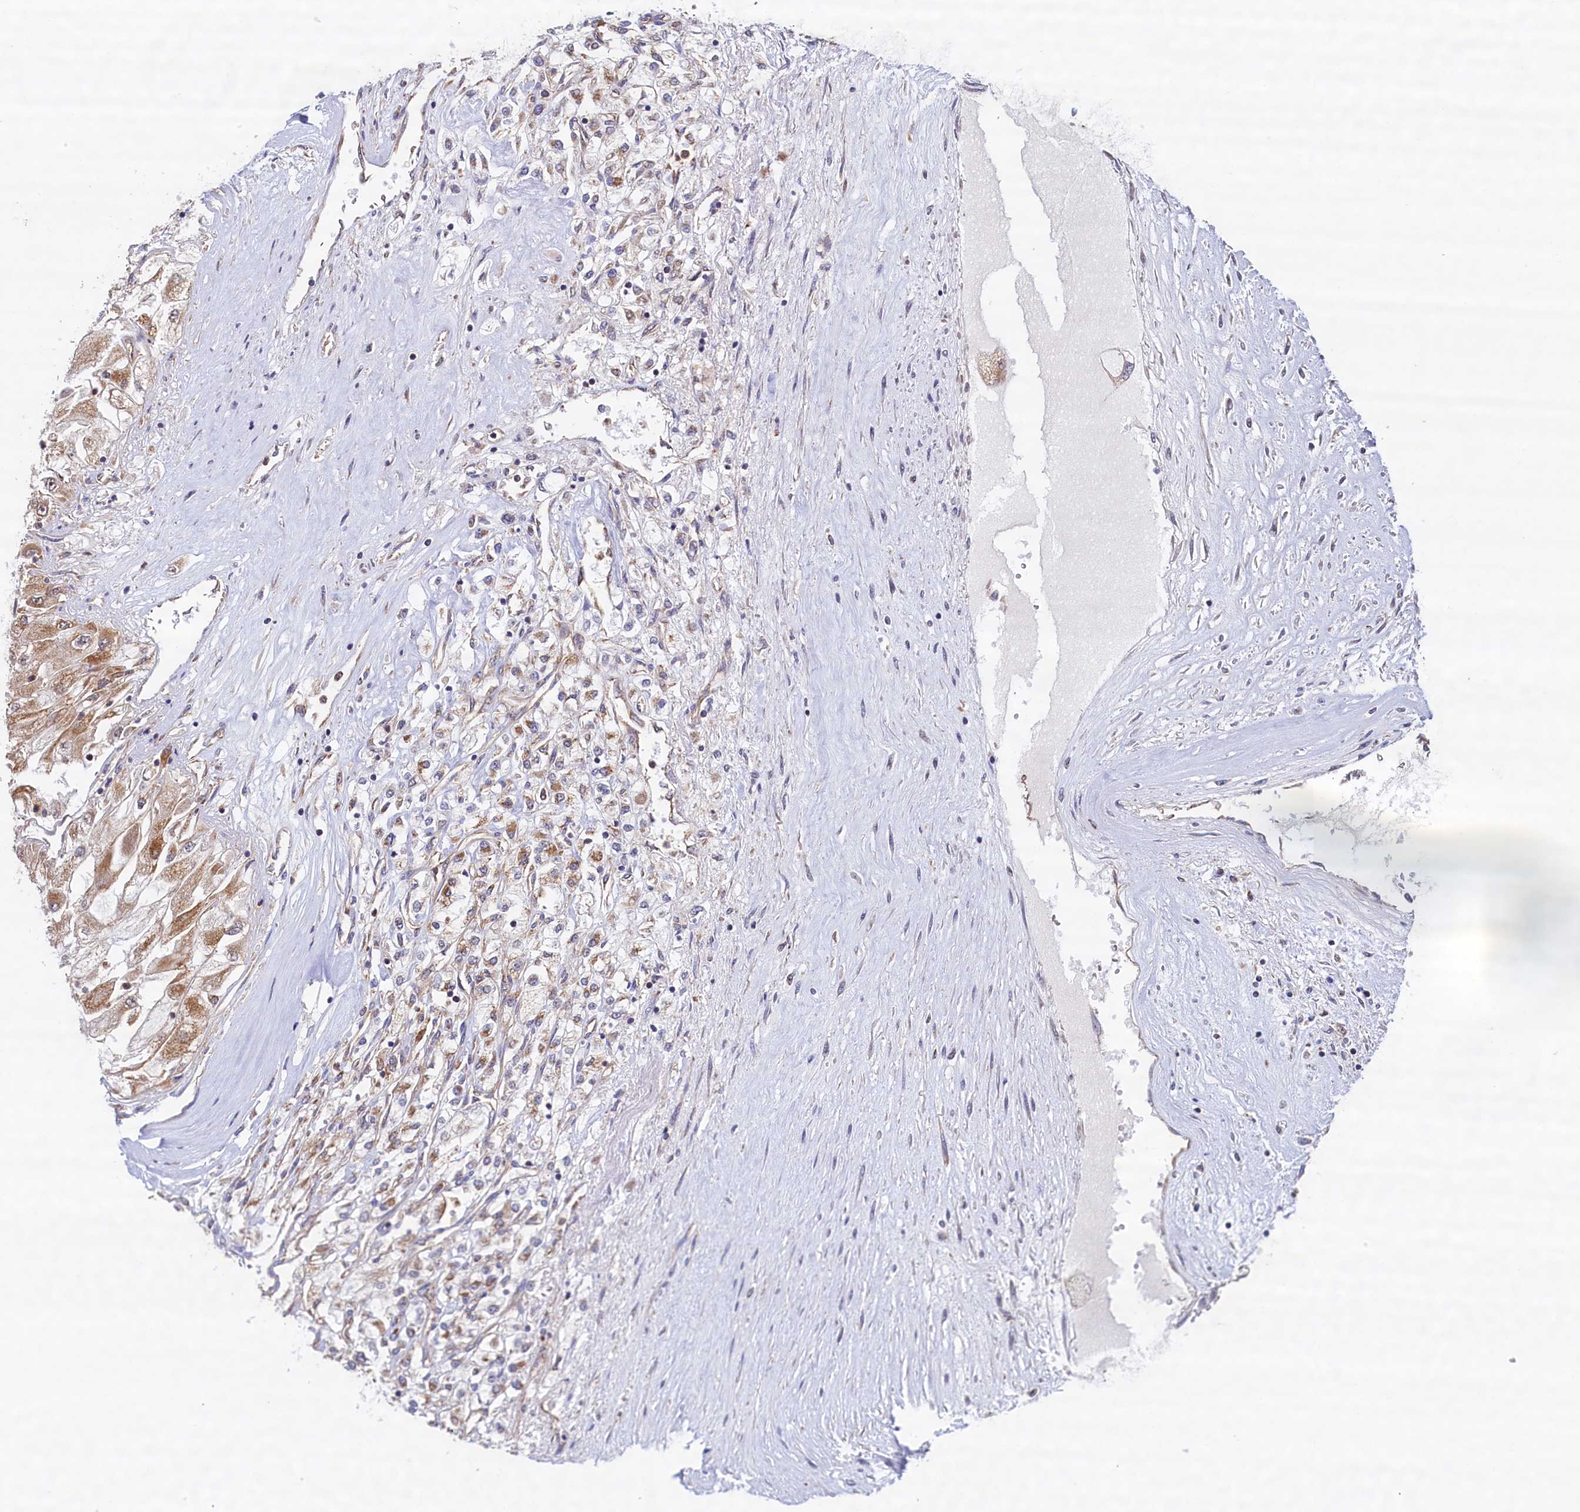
{"staining": {"intensity": "moderate", "quantity": "25%-75%", "location": "cytoplasmic/membranous"}, "tissue": "renal cancer", "cell_type": "Tumor cells", "image_type": "cancer", "snomed": [{"axis": "morphology", "description": "Adenocarcinoma, NOS"}, {"axis": "topography", "description": "Kidney"}], "caption": "Protein expression analysis of renal adenocarcinoma demonstrates moderate cytoplasmic/membranous expression in about 25%-75% of tumor cells.", "gene": "UBE3B", "patient": {"sex": "male", "age": 80}}